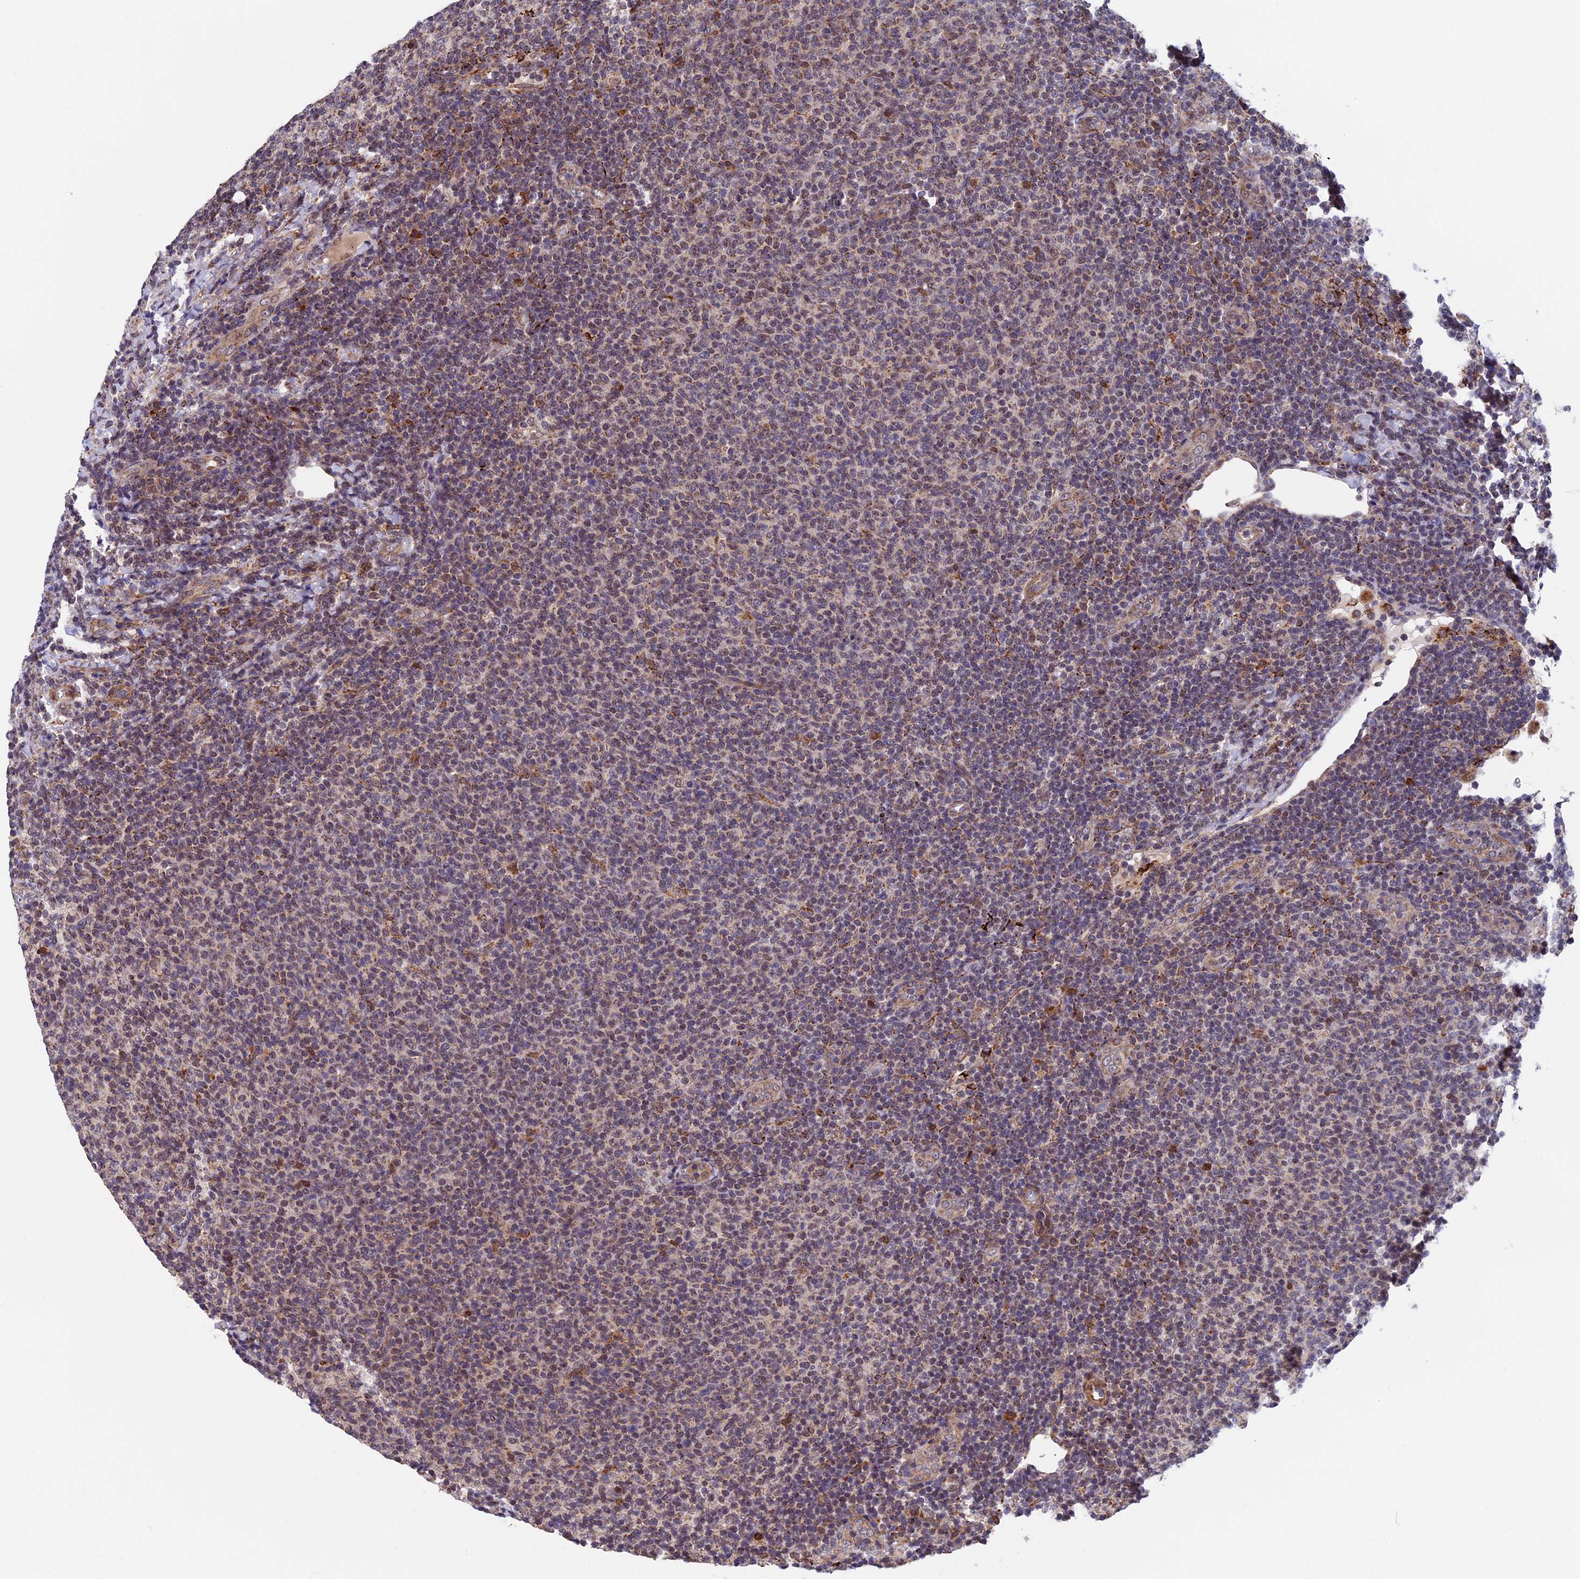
{"staining": {"intensity": "weak", "quantity": ">75%", "location": "cytoplasmic/membranous"}, "tissue": "lymphoma", "cell_type": "Tumor cells", "image_type": "cancer", "snomed": [{"axis": "morphology", "description": "Malignant lymphoma, non-Hodgkin's type, Low grade"}, {"axis": "topography", "description": "Lymph node"}], "caption": "This histopathology image reveals lymphoma stained with immunohistochemistry (IHC) to label a protein in brown. The cytoplasmic/membranous of tumor cells show weak positivity for the protein. Nuclei are counter-stained blue.", "gene": "RNF17", "patient": {"sex": "male", "age": 66}}